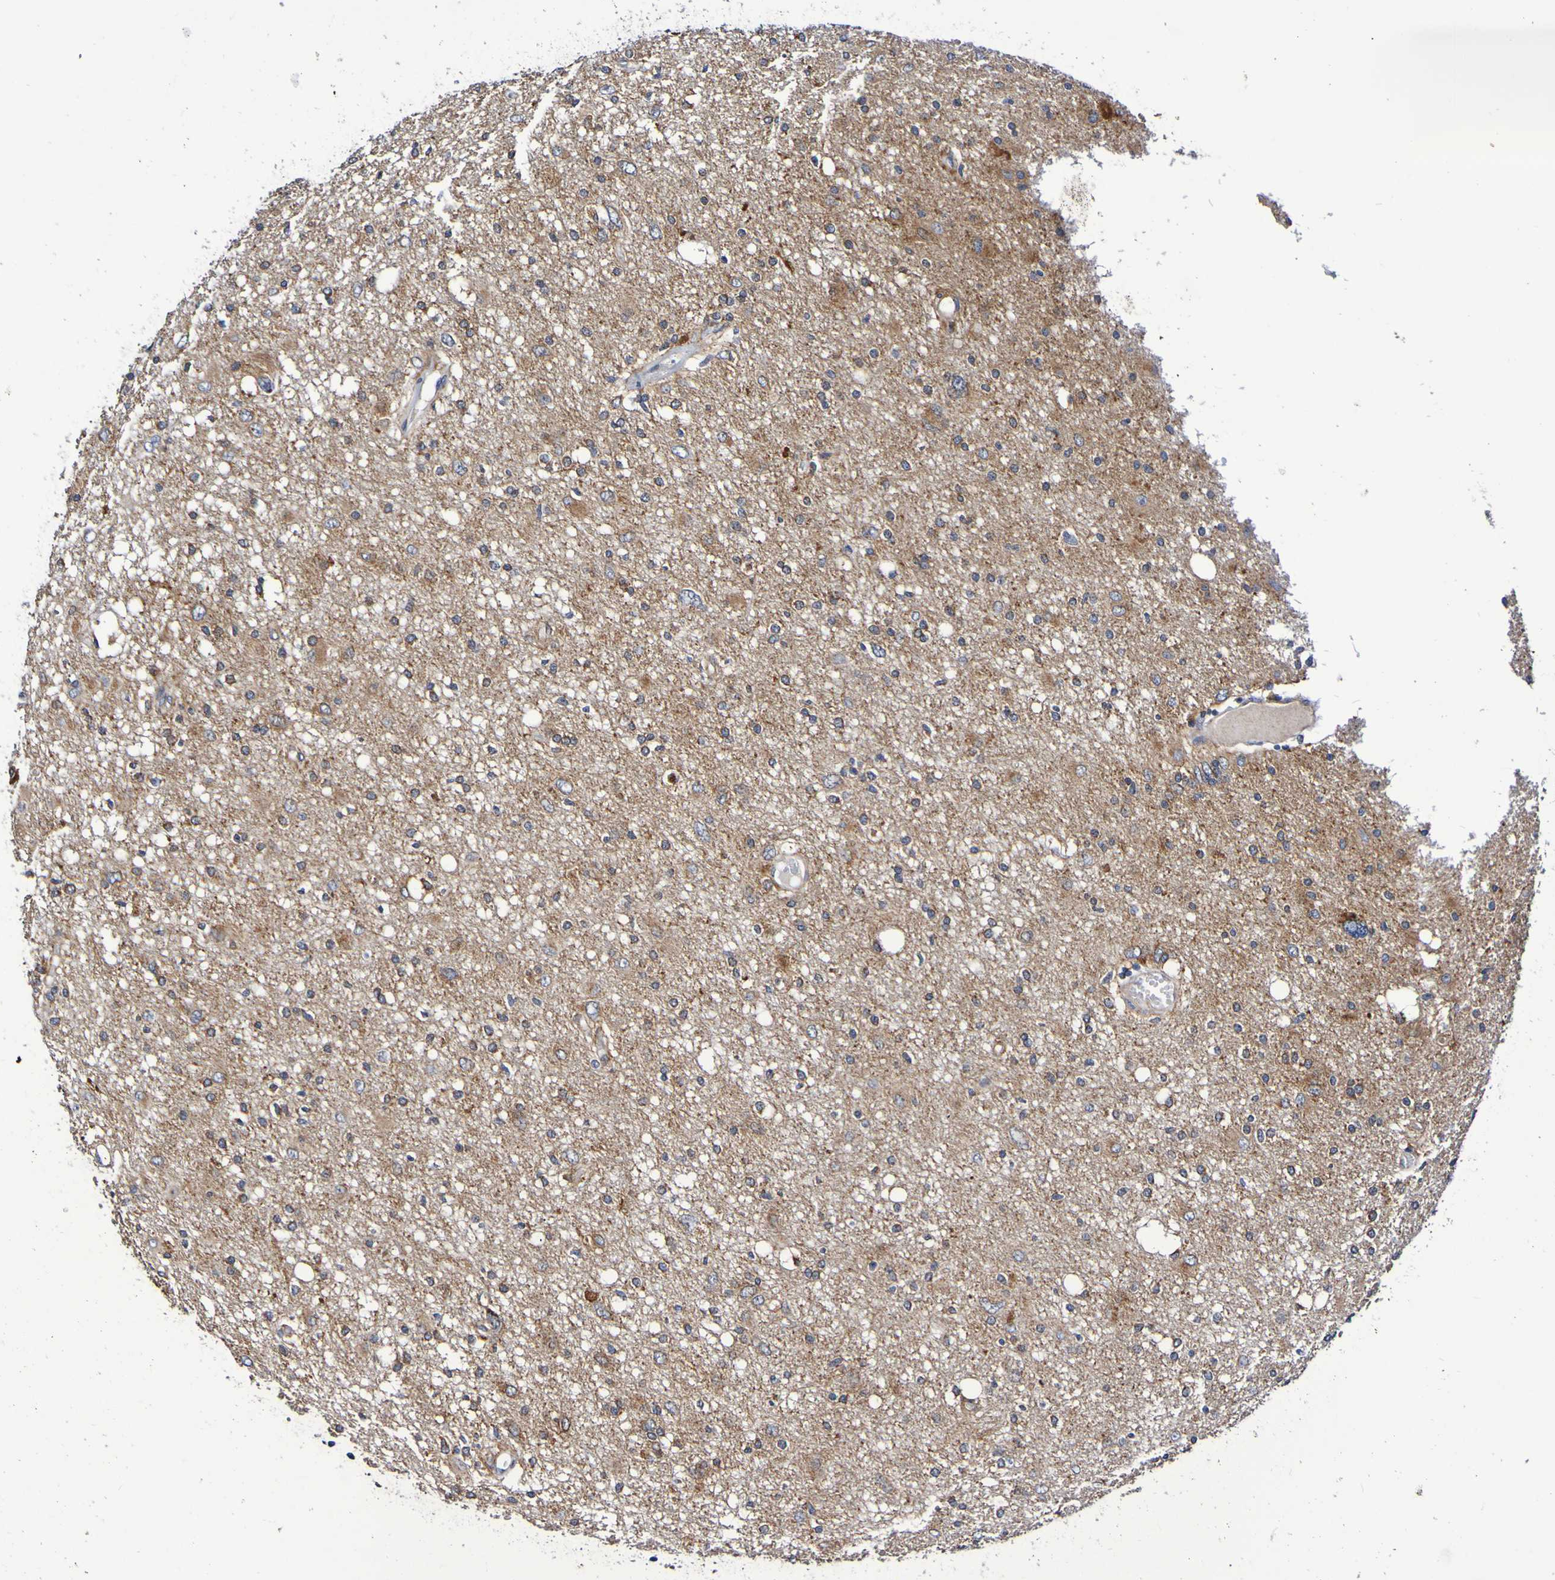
{"staining": {"intensity": "weak", "quantity": ">75%", "location": "cytoplasmic/membranous"}, "tissue": "glioma", "cell_type": "Tumor cells", "image_type": "cancer", "snomed": [{"axis": "morphology", "description": "Glioma, malignant, High grade"}, {"axis": "topography", "description": "Brain"}], "caption": "Immunohistochemistry micrograph of human glioma stained for a protein (brown), which reveals low levels of weak cytoplasmic/membranous positivity in about >75% of tumor cells.", "gene": "GJB1", "patient": {"sex": "female", "age": 59}}